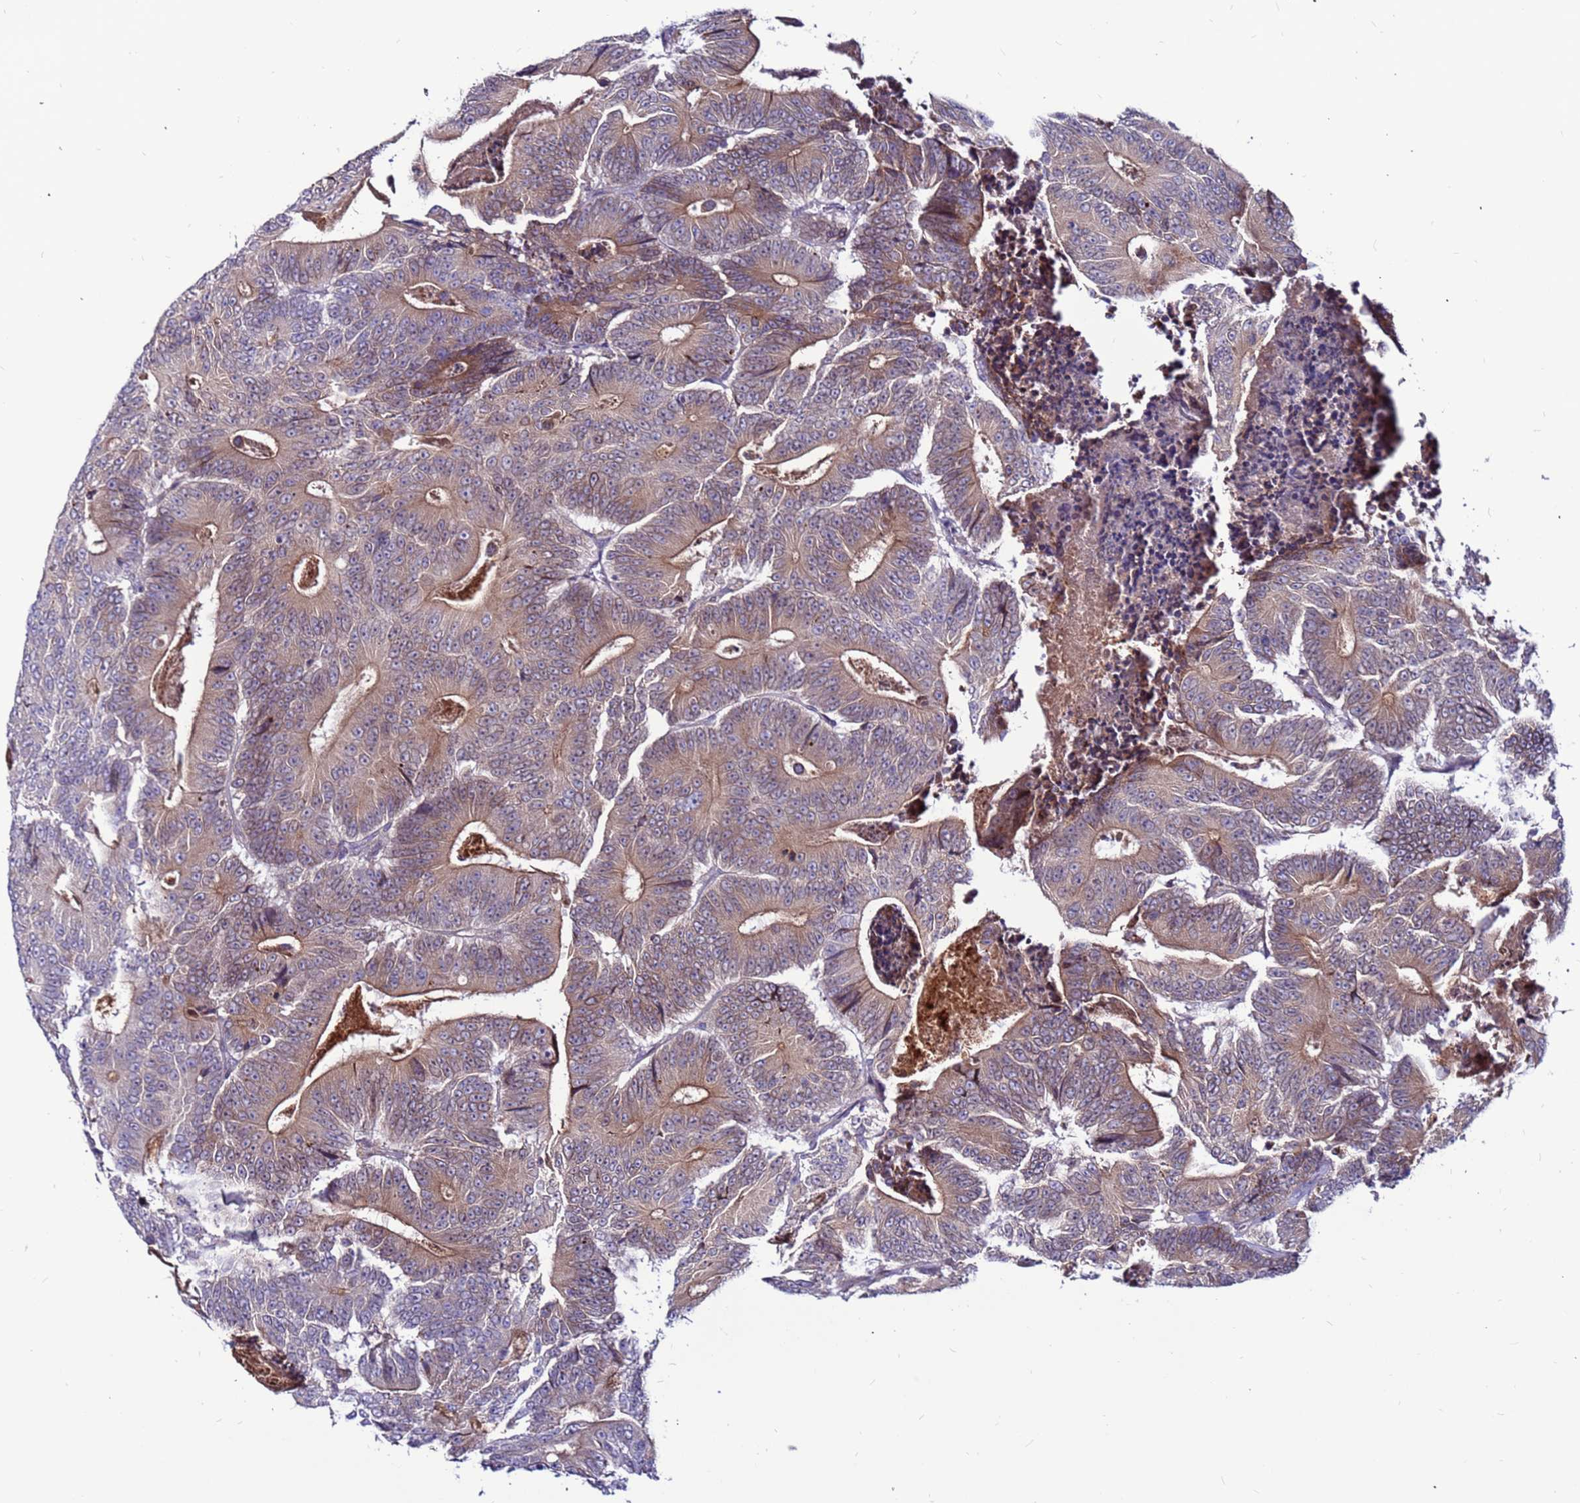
{"staining": {"intensity": "moderate", "quantity": "25%-75%", "location": "cytoplasmic/membranous"}, "tissue": "colorectal cancer", "cell_type": "Tumor cells", "image_type": "cancer", "snomed": [{"axis": "morphology", "description": "Adenocarcinoma, NOS"}, {"axis": "topography", "description": "Colon"}], "caption": "Immunohistochemical staining of human colorectal cancer (adenocarcinoma) displays medium levels of moderate cytoplasmic/membranous positivity in approximately 25%-75% of tumor cells.", "gene": "CCDC71", "patient": {"sex": "male", "age": 83}}